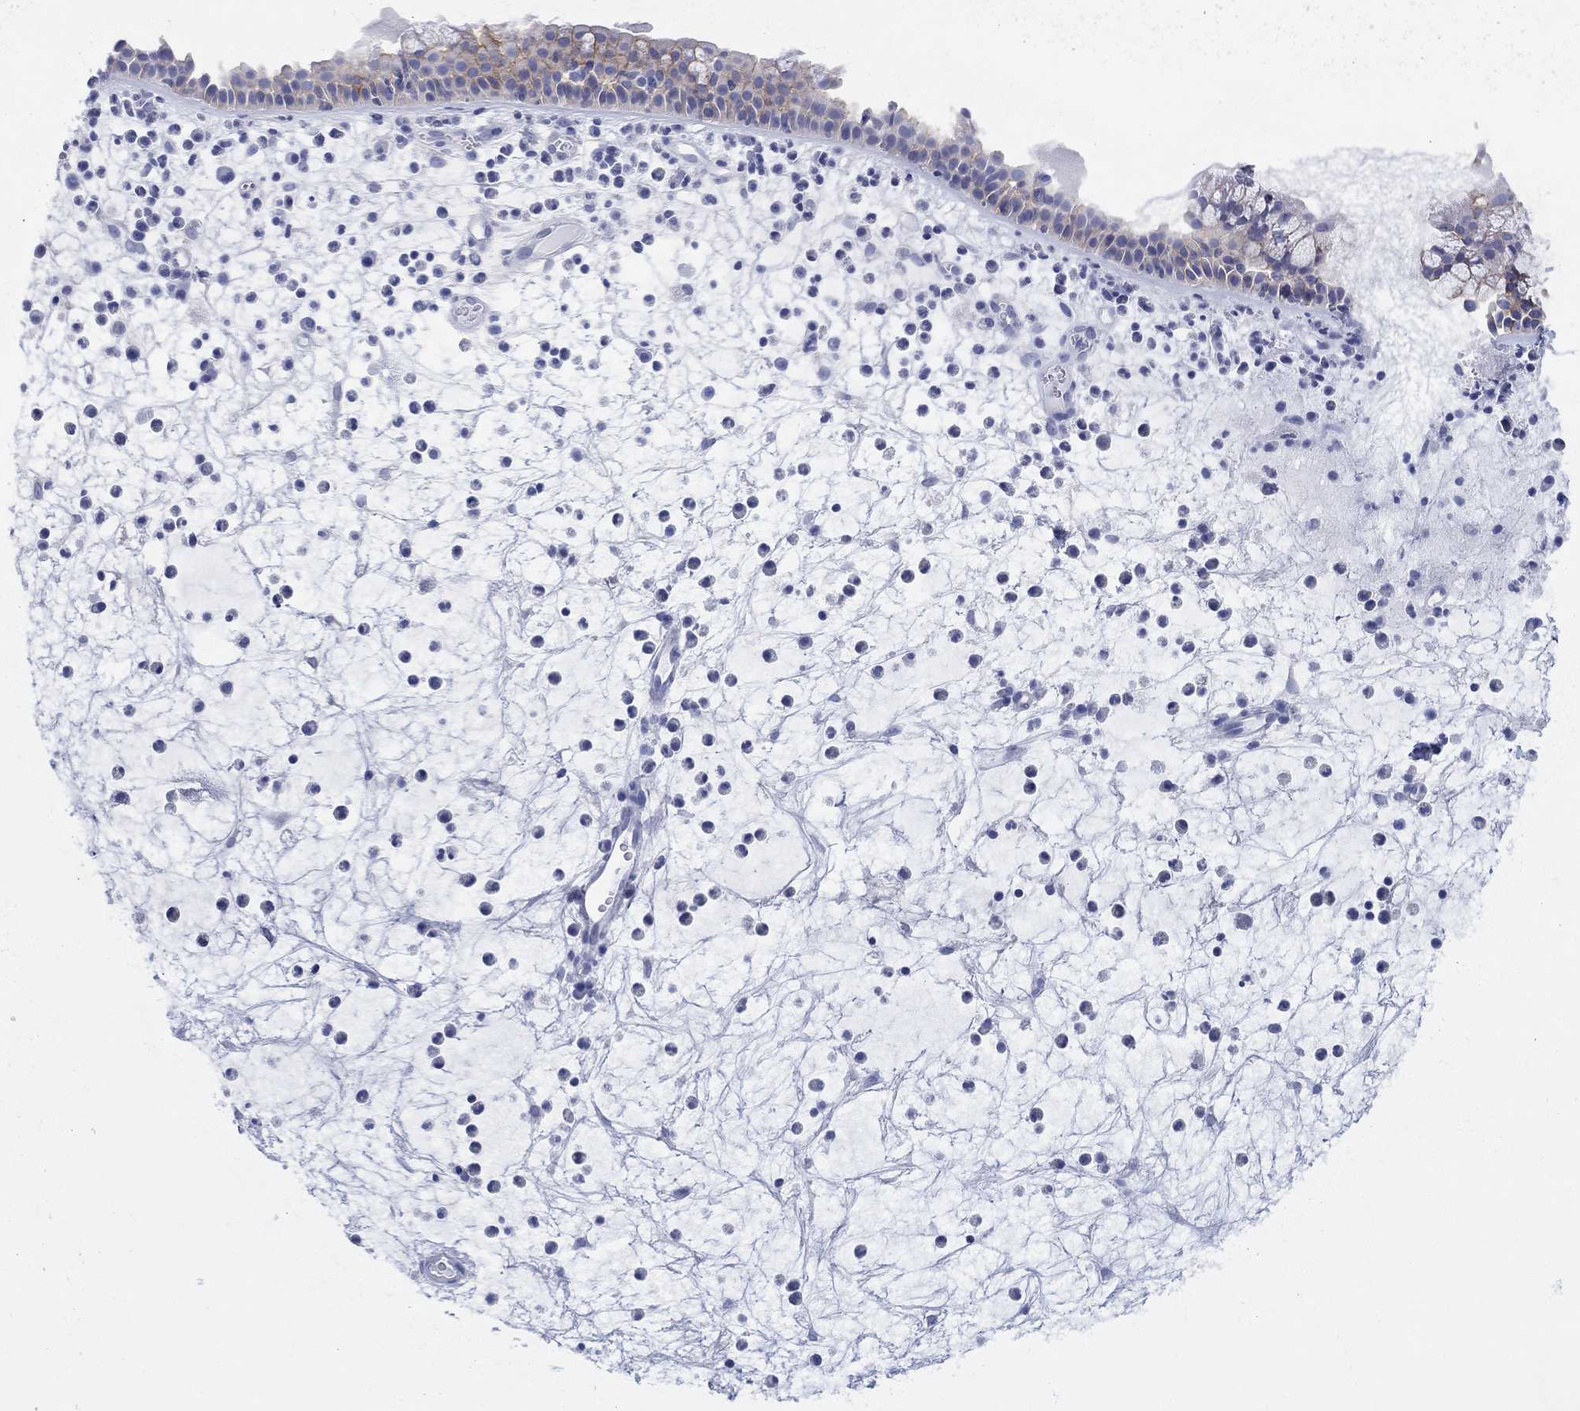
{"staining": {"intensity": "moderate", "quantity": "<25%", "location": "cytoplasmic/membranous"}, "tissue": "nasopharynx", "cell_type": "Respiratory epithelial cells", "image_type": "normal", "snomed": [{"axis": "morphology", "description": "Normal tissue, NOS"}, {"axis": "topography", "description": "Nasopharynx"}], "caption": "This photomicrograph reveals normal nasopharynx stained with immunohistochemistry to label a protein in brown. The cytoplasmic/membranous of respiratory epithelial cells show moderate positivity for the protein. Nuclei are counter-stained blue.", "gene": "ATP1B1", "patient": {"sex": "female", "age": 73}}